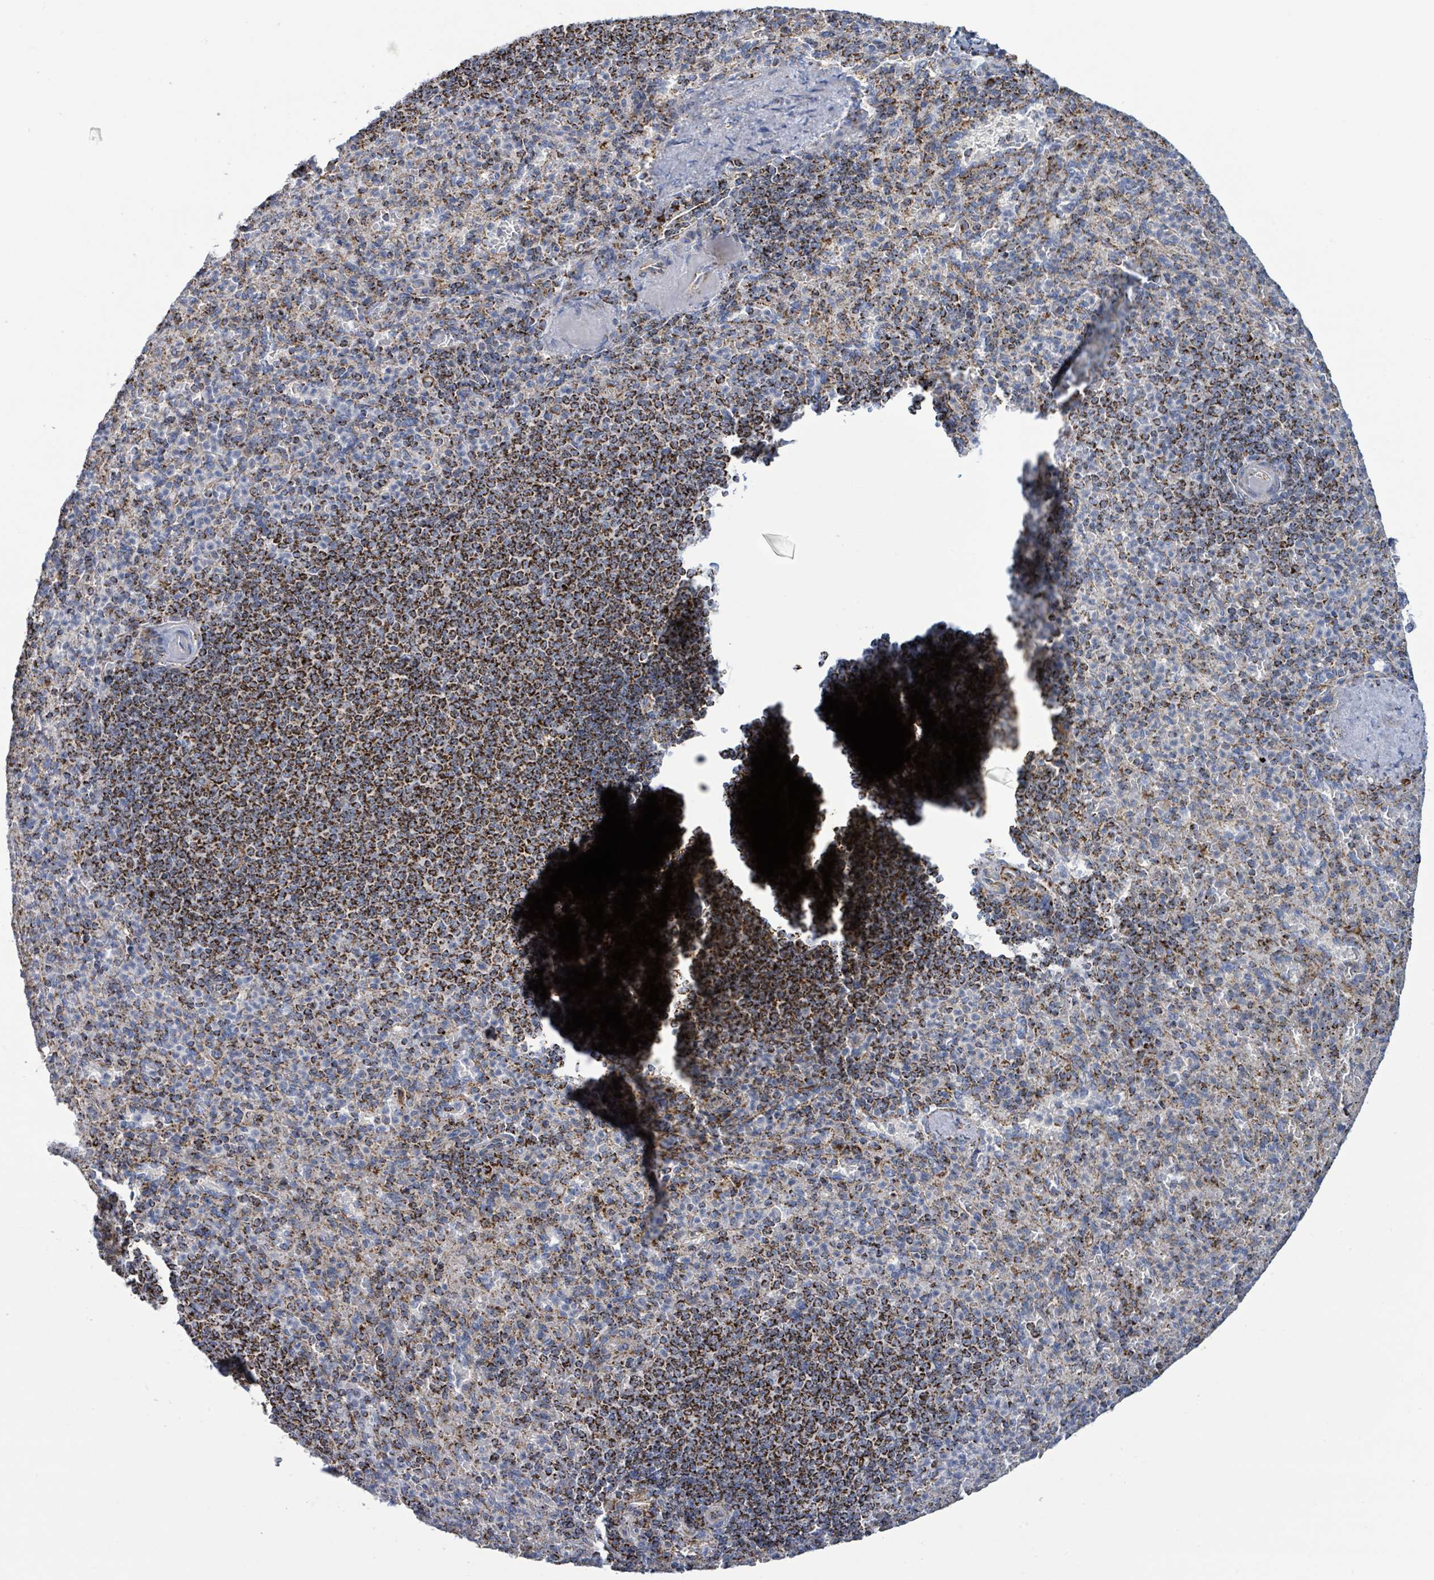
{"staining": {"intensity": "strong", "quantity": "<25%", "location": "cytoplasmic/membranous"}, "tissue": "spleen", "cell_type": "Cells in red pulp", "image_type": "normal", "snomed": [{"axis": "morphology", "description": "Normal tissue, NOS"}, {"axis": "topography", "description": "Spleen"}], "caption": "Protein analysis of unremarkable spleen shows strong cytoplasmic/membranous positivity in approximately <25% of cells in red pulp.", "gene": "SUCLG2", "patient": {"sex": "female", "age": 74}}